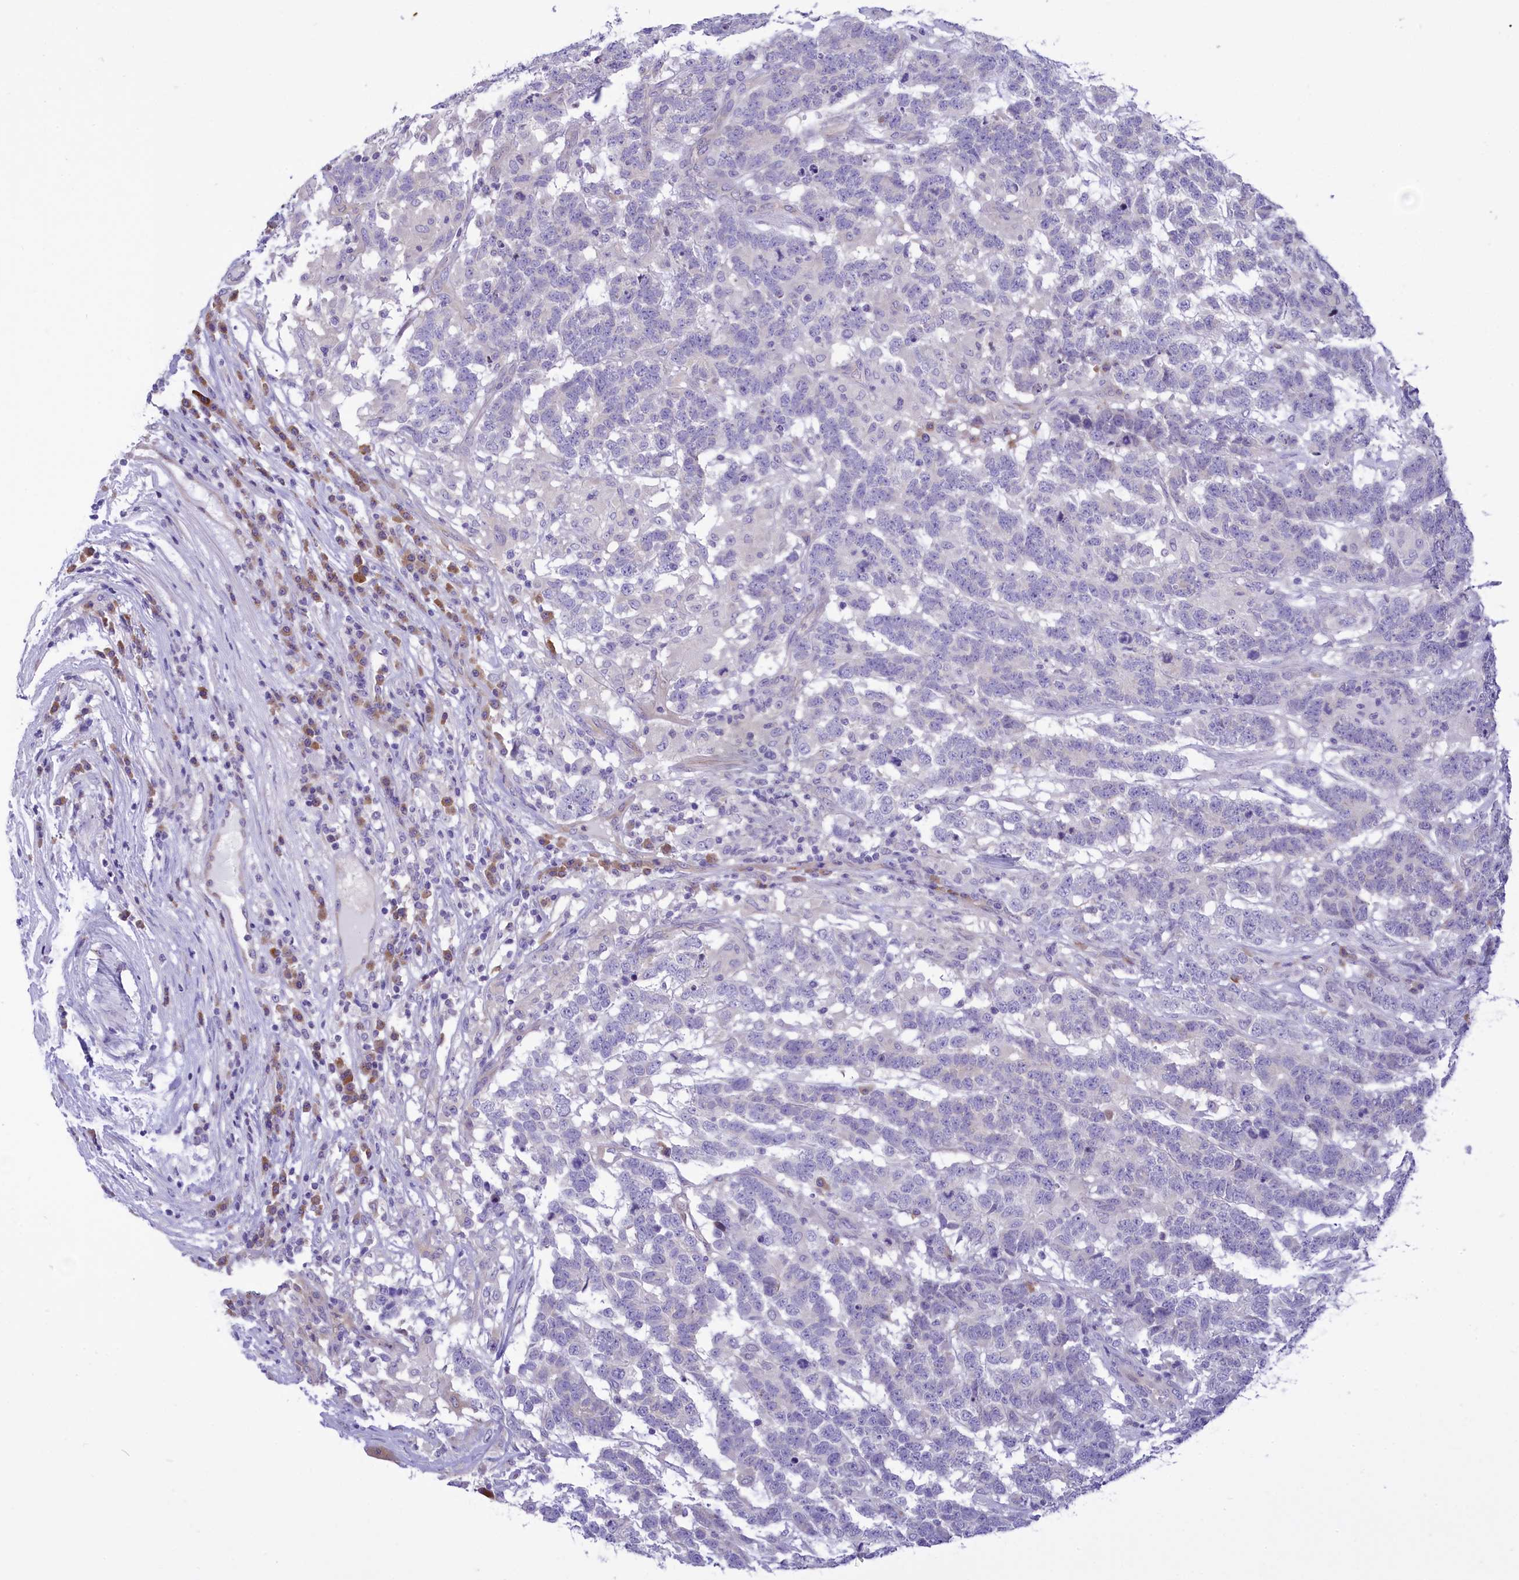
{"staining": {"intensity": "negative", "quantity": "none", "location": "none"}, "tissue": "testis cancer", "cell_type": "Tumor cells", "image_type": "cancer", "snomed": [{"axis": "morphology", "description": "Carcinoma, Embryonal, NOS"}, {"axis": "topography", "description": "Testis"}], "caption": "A high-resolution micrograph shows immunohistochemistry (IHC) staining of testis cancer, which demonstrates no significant staining in tumor cells.", "gene": "DCAF16", "patient": {"sex": "male", "age": 26}}